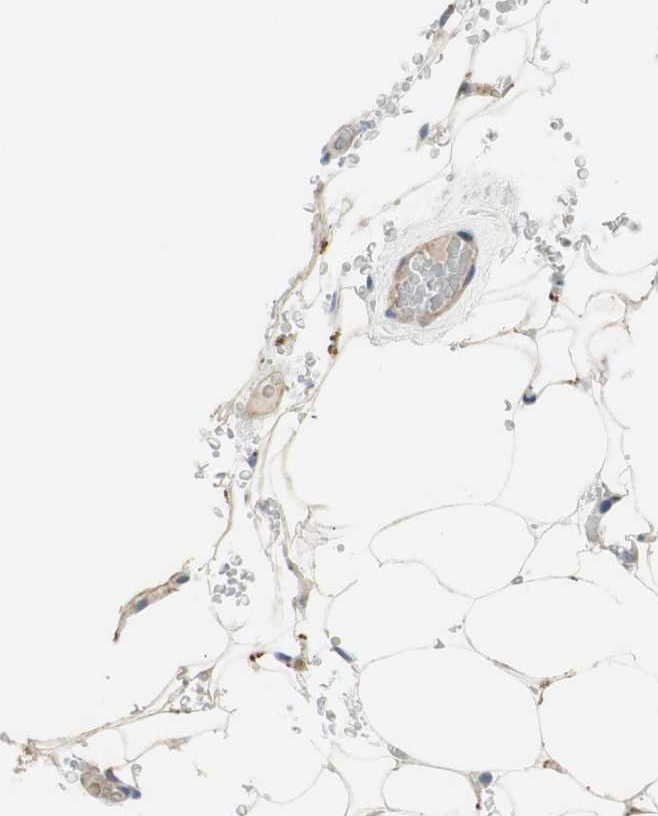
{"staining": {"intensity": "weak", "quantity": "<25%", "location": "cytoplasmic/membranous"}, "tissue": "adipose tissue", "cell_type": "Adipocytes", "image_type": "normal", "snomed": [{"axis": "morphology", "description": "Normal tissue, NOS"}, {"axis": "topography", "description": "Peripheral nerve tissue"}], "caption": "An IHC histopathology image of normal adipose tissue is shown. There is no staining in adipocytes of adipose tissue. (DAB immunohistochemistry (IHC) visualized using brightfield microscopy, high magnification).", "gene": "ALPL", "patient": {"sex": "male", "age": 70}}